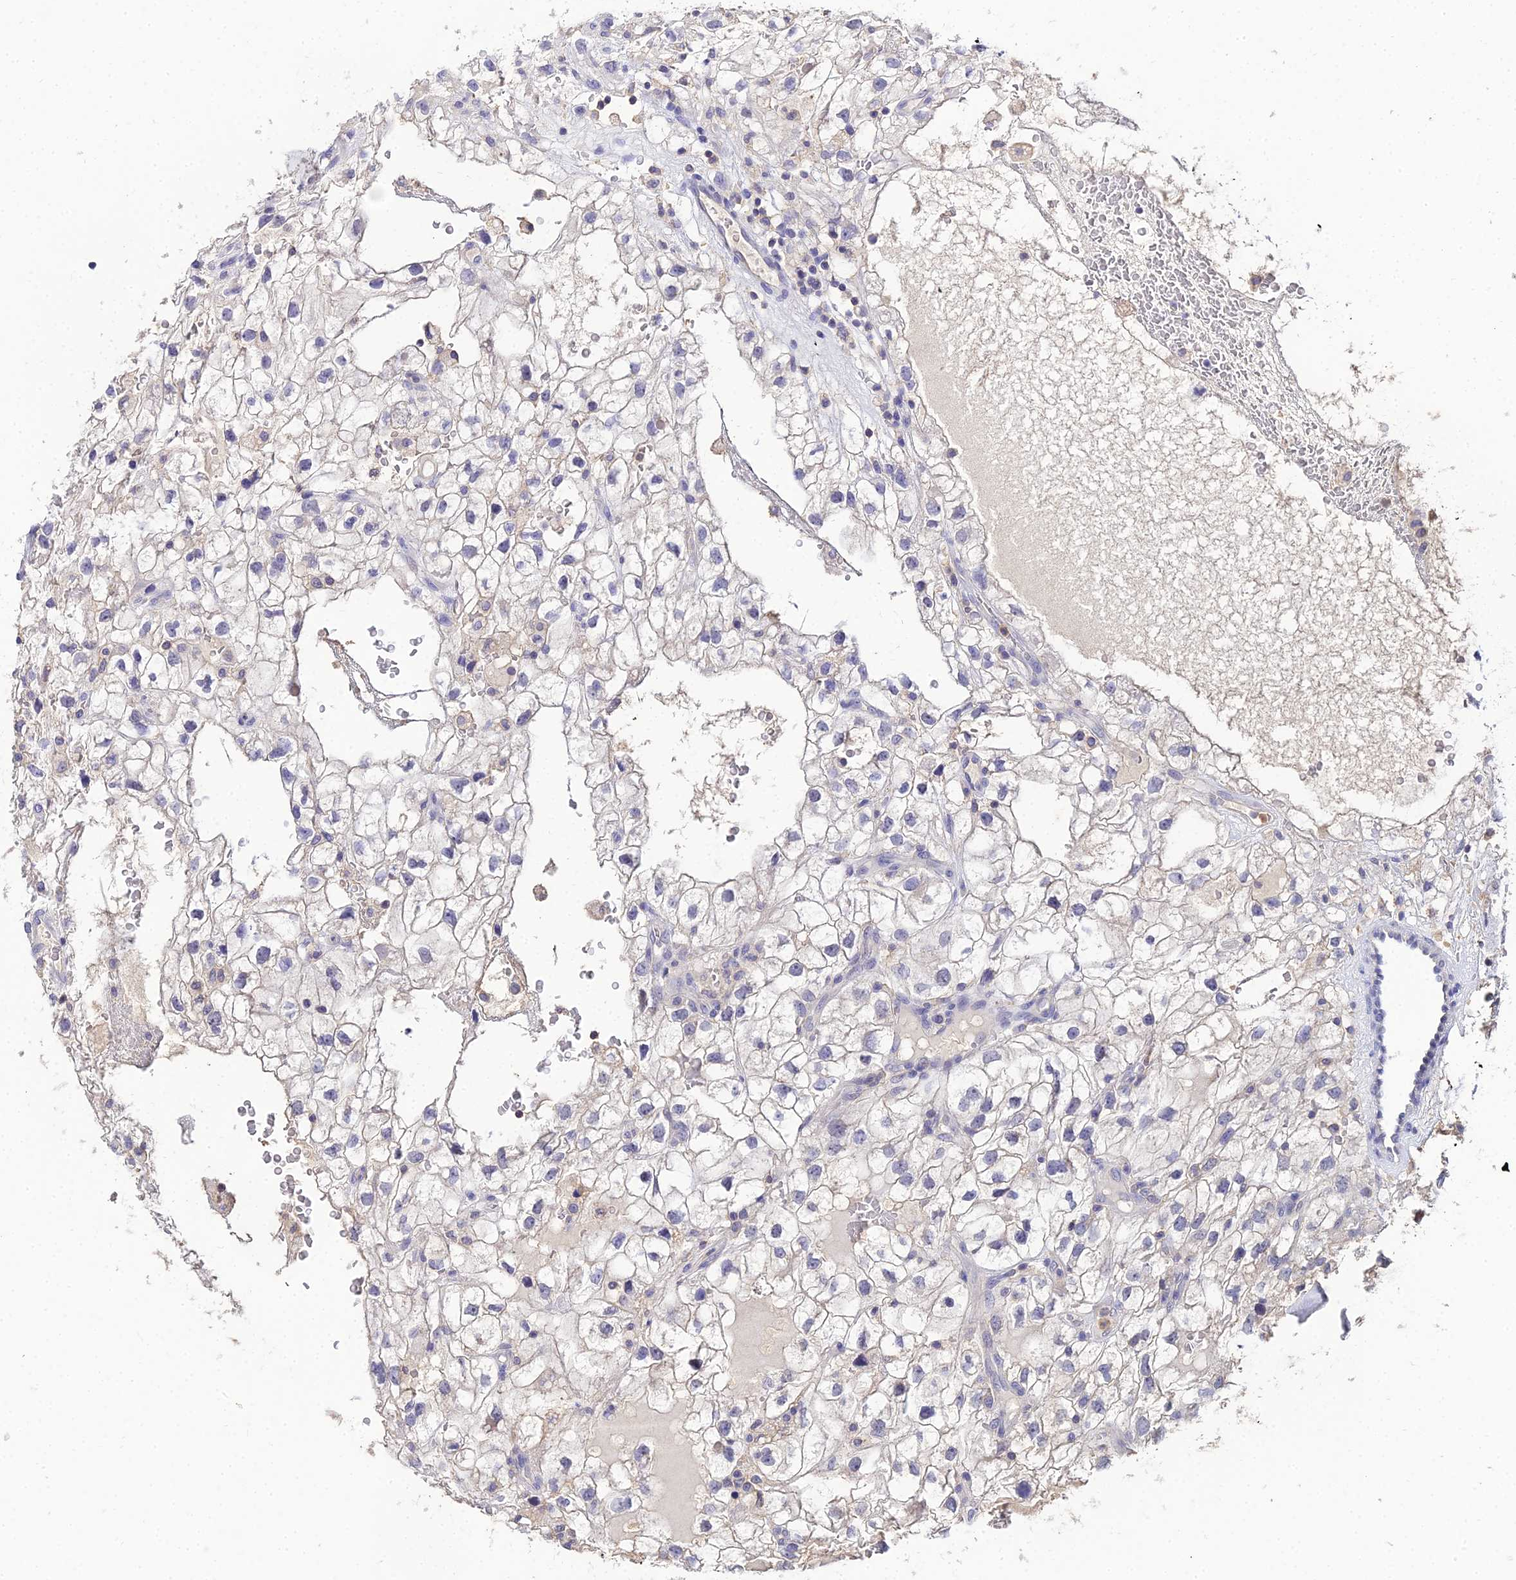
{"staining": {"intensity": "negative", "quantity": "none", "location": "none"}, "tissue": "renal cancer", "cell_type": "Tumor cells", "image_type": "cancer", "snomed": [{"axis": "morphology", "description": "Adenocarcinoma, NOS"}, {"axis": "topography", "description": "Kidney"}], "caption": "Image shows no protein staining in tumor cells of renal cancer tissue.", "gene": "LSM5", "patient": {"sex": "male", "age": 59}}